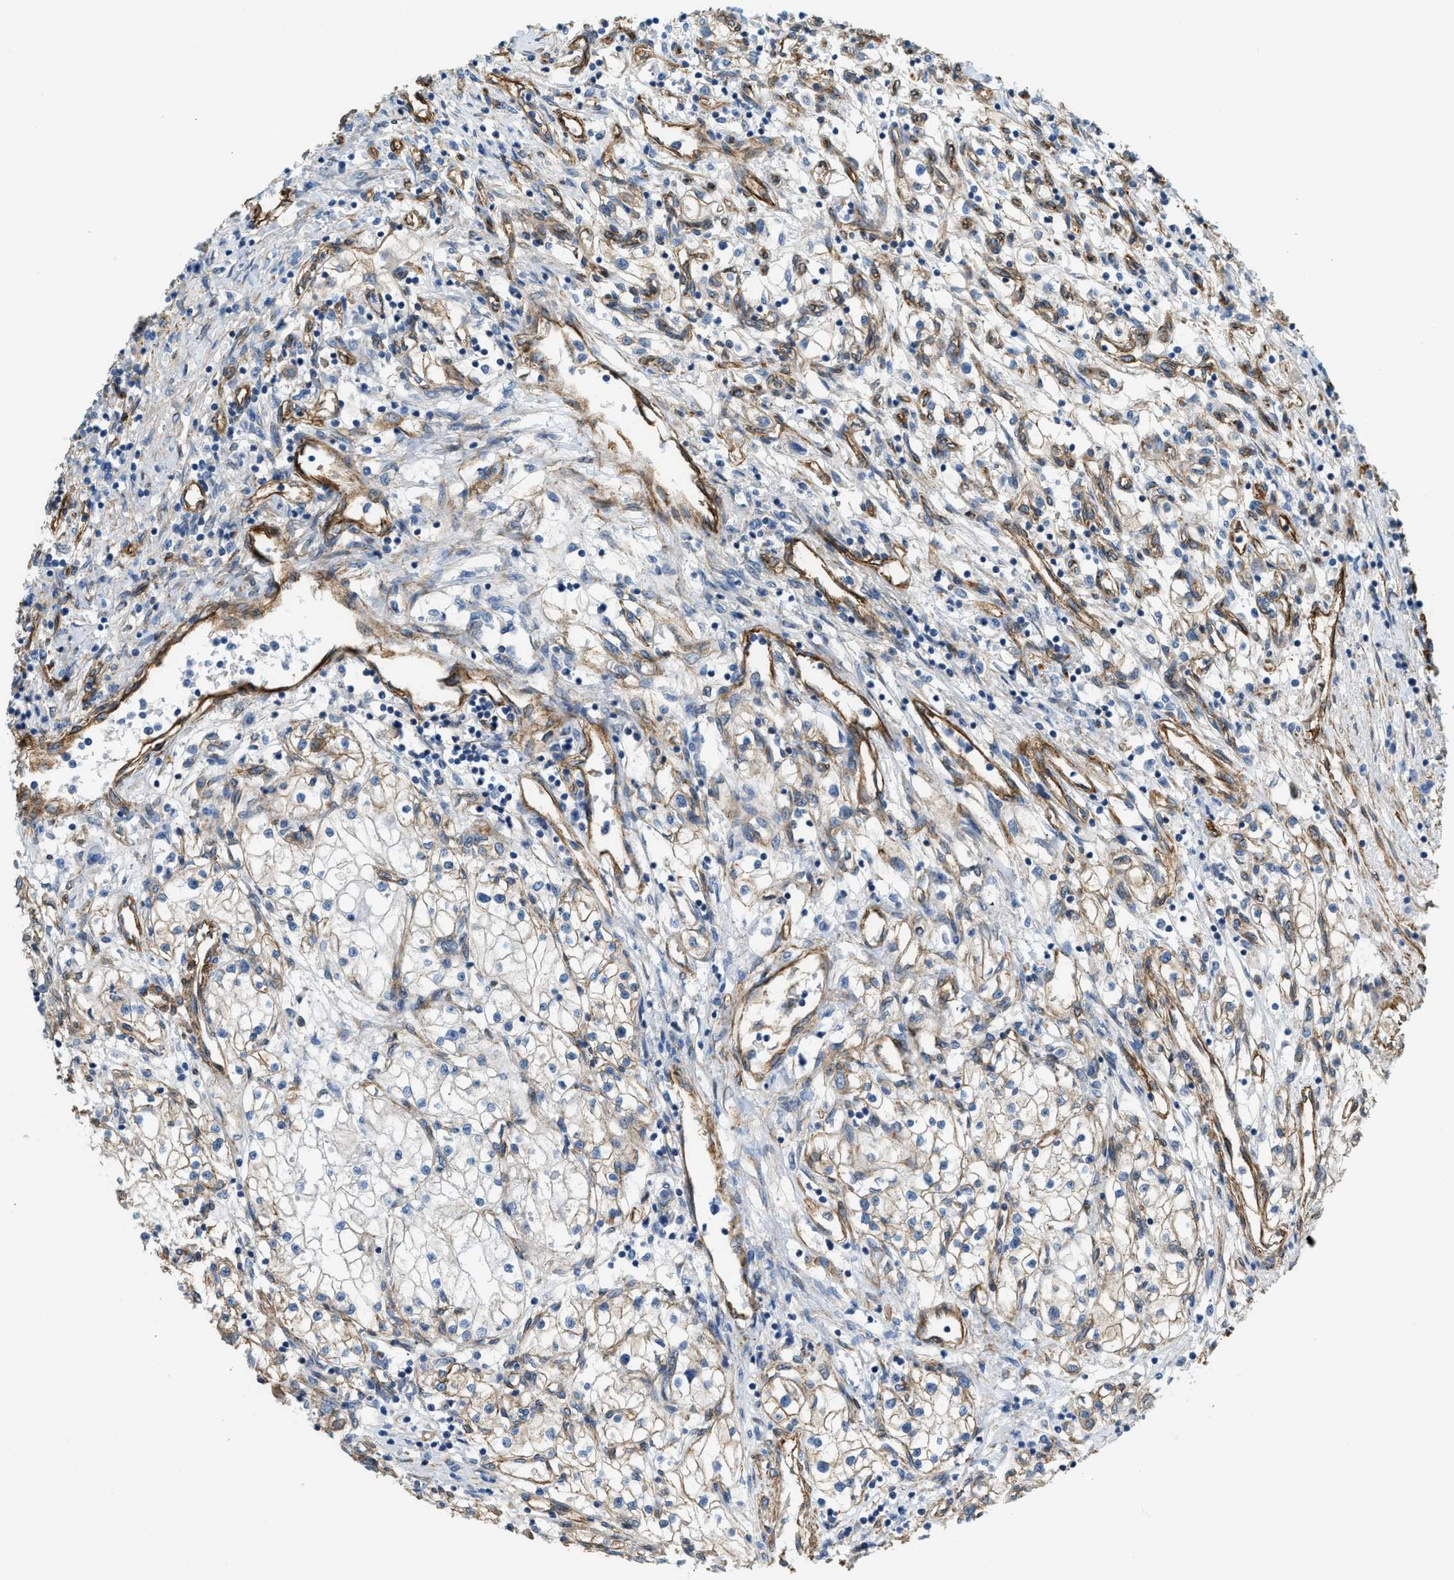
{"staining": {"intensity": "moderate", "quantity": "25%-75%", "location": "cytoplasmic/membranous"}, "tissue": "renal cancer", "cell_type": "Tumor cells", "image_type": "cancer", "snomed": [{"axis": "morphology", "description": "Adenocarcinoma, NOS"}, {"axis": "topography", "description": "Kidney"}], "caption": "Moderate cytoplasmic/membranous staining is seen in about 25%-75% of tumor cells in renal cancer (adenocarcinoma). (Stains: DAB in brown, nuclei in blue, Microscopy: brightfield microscopy at high magnification).", "gene": "TMEM43", "patient": {"sex": "male", "age": 68}}